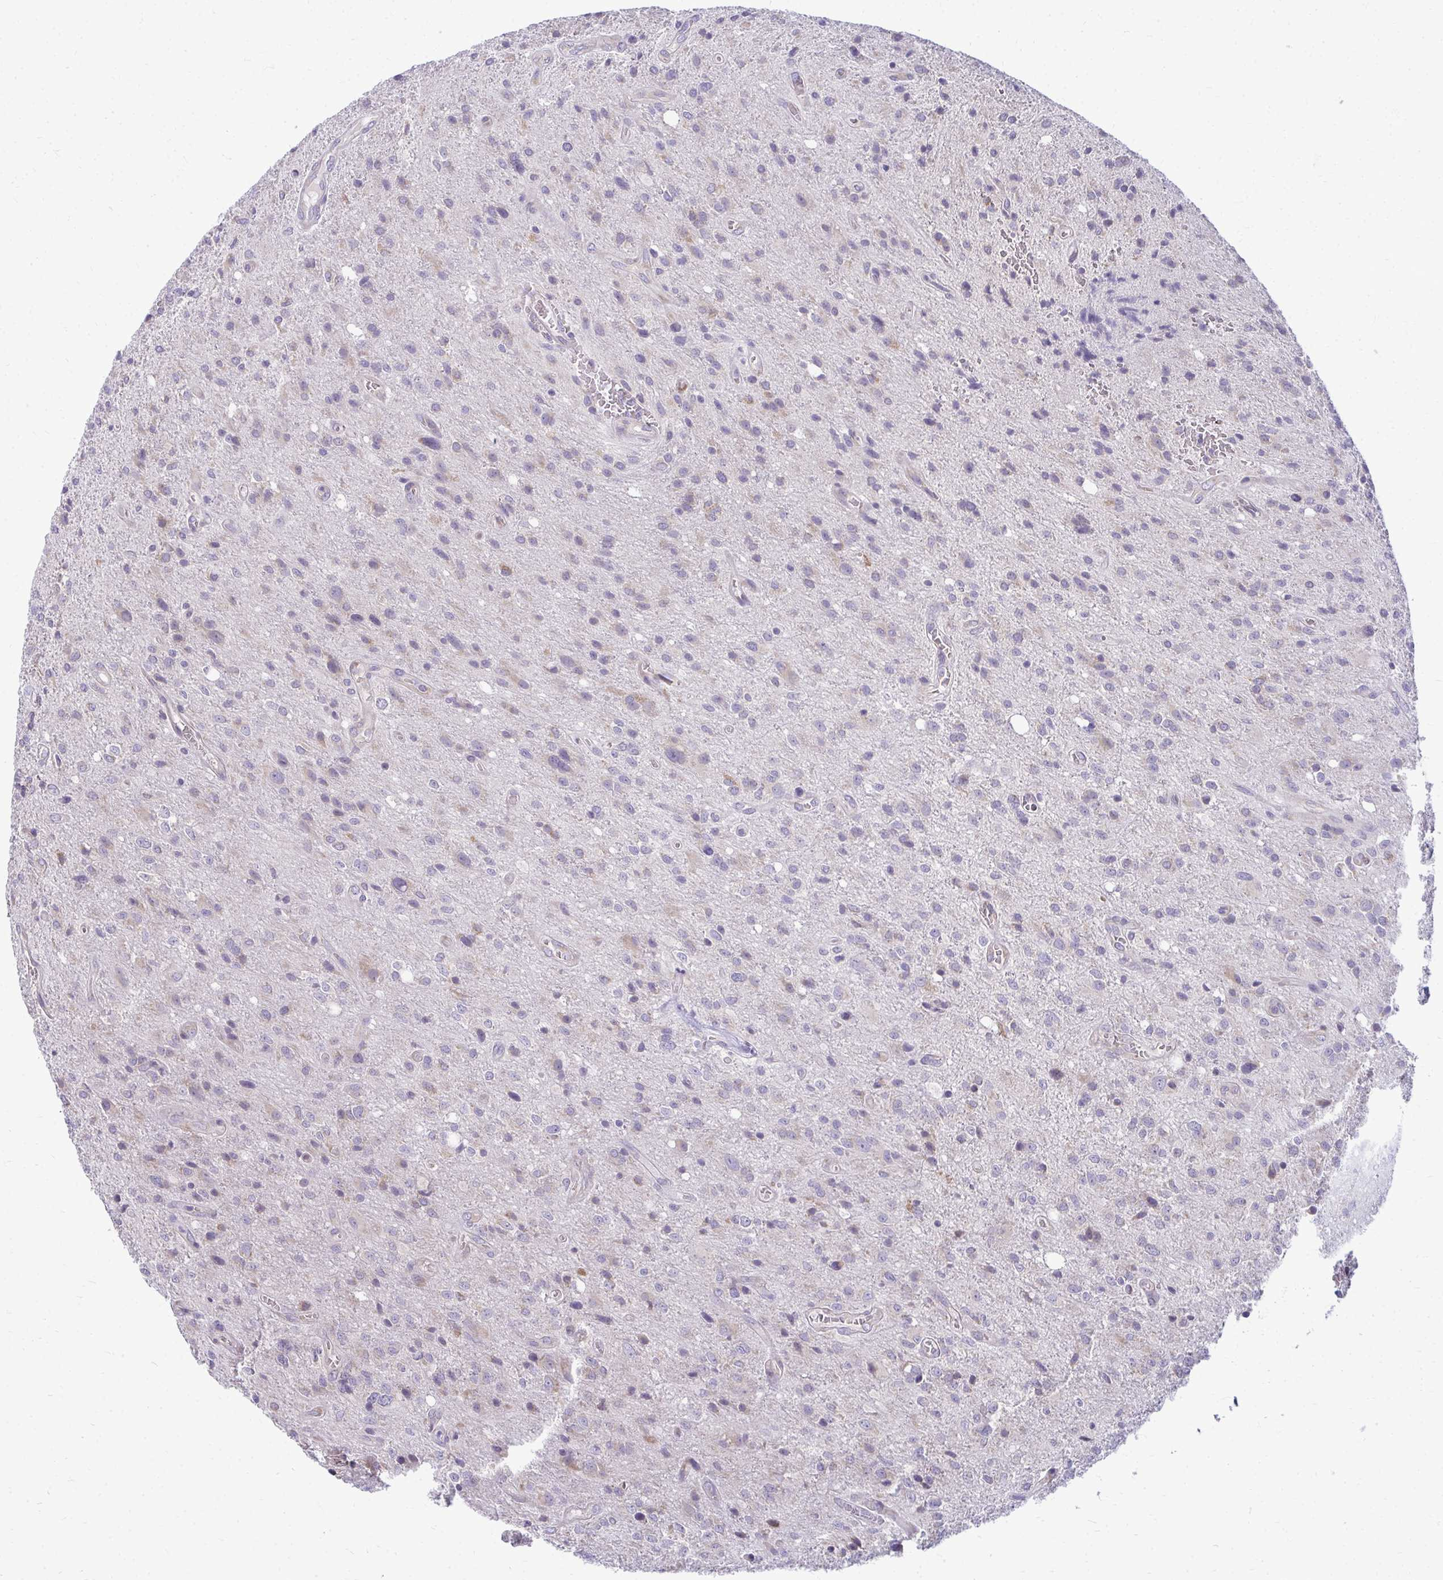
{"staining": {"intensity": "negative", "quantity": "none", "location": "none"}, "tissue": "glioma", "cell_type": "Tumor cells", "image_type": "cancer", "snomed": [{"axis": "morphology", "description": "Glioma, malignant, Low grade"}, {"axis": "topography", "description": "Brain"}], "caption": "Immunohistochemistry histopathology image of neoplastic tissue: malignant low-grade glioma stained with DAB demonstrates no significant protein positivity in tumor cells. (DAB immunohistochemistry (IHC) visualized using brightfield microscopy, high magnification).", "gene": "RPLP2", "patient": {"sex": "male", "age": 66}}